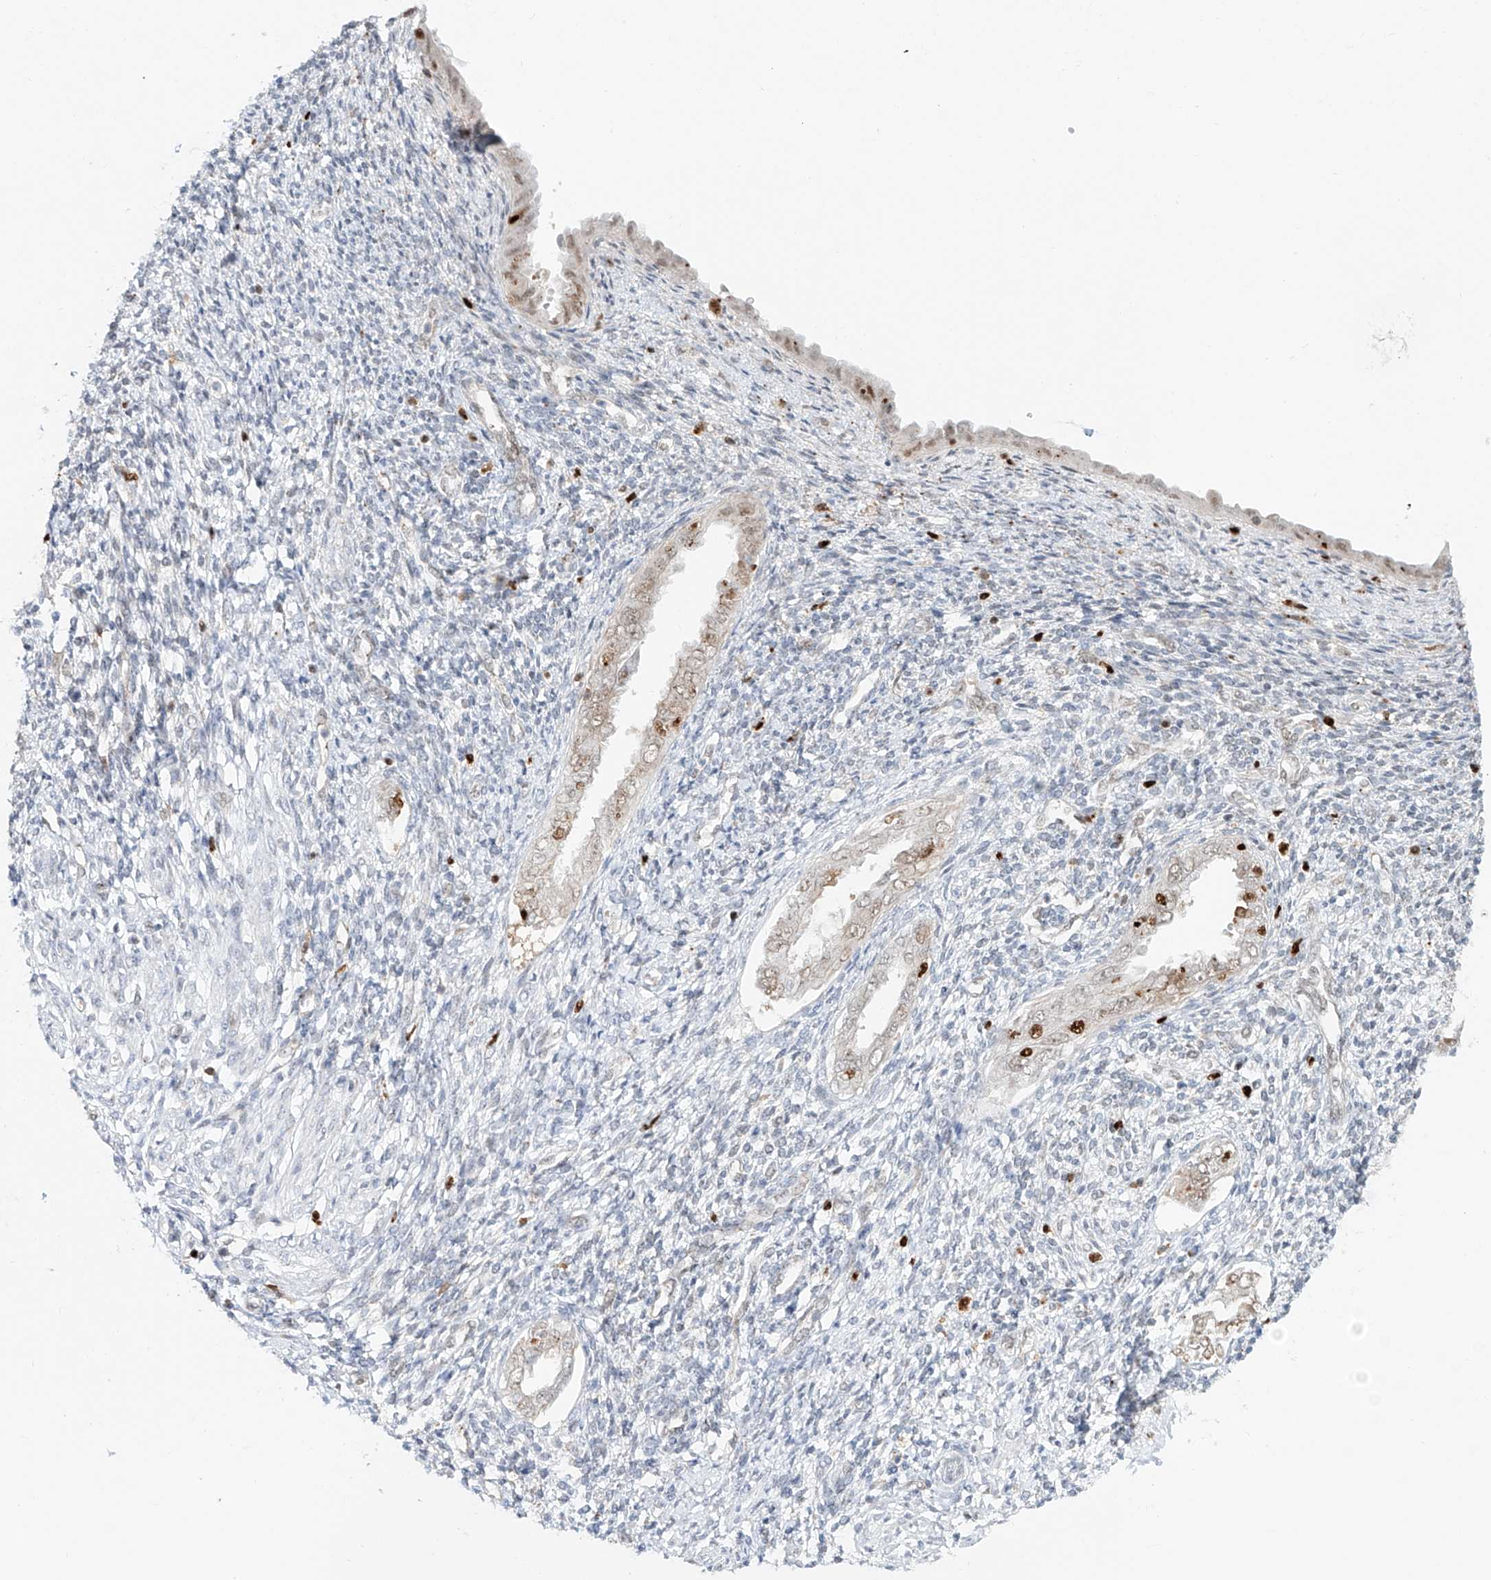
{"staining": {"intensity": "negative", "quantity": "none", "location": "none"}, "tissue": "endometrium", "cell_type": "Cells in endometrial stroma", "image_type": "normal", "snomed": [{"axis": "morphology", "description": "Normal tissue, NOS"}, {"axis": "topography", "description": "Endometrium"}], "caption": "Immunohistochemistry (IHC) photomicrograph of normal human endometrium stained for a protein (brown), which displays no positivity in cells in endometrial stroma.", "gene": "DZIP1L", "patient": {"sex": "female", "age": 66}}